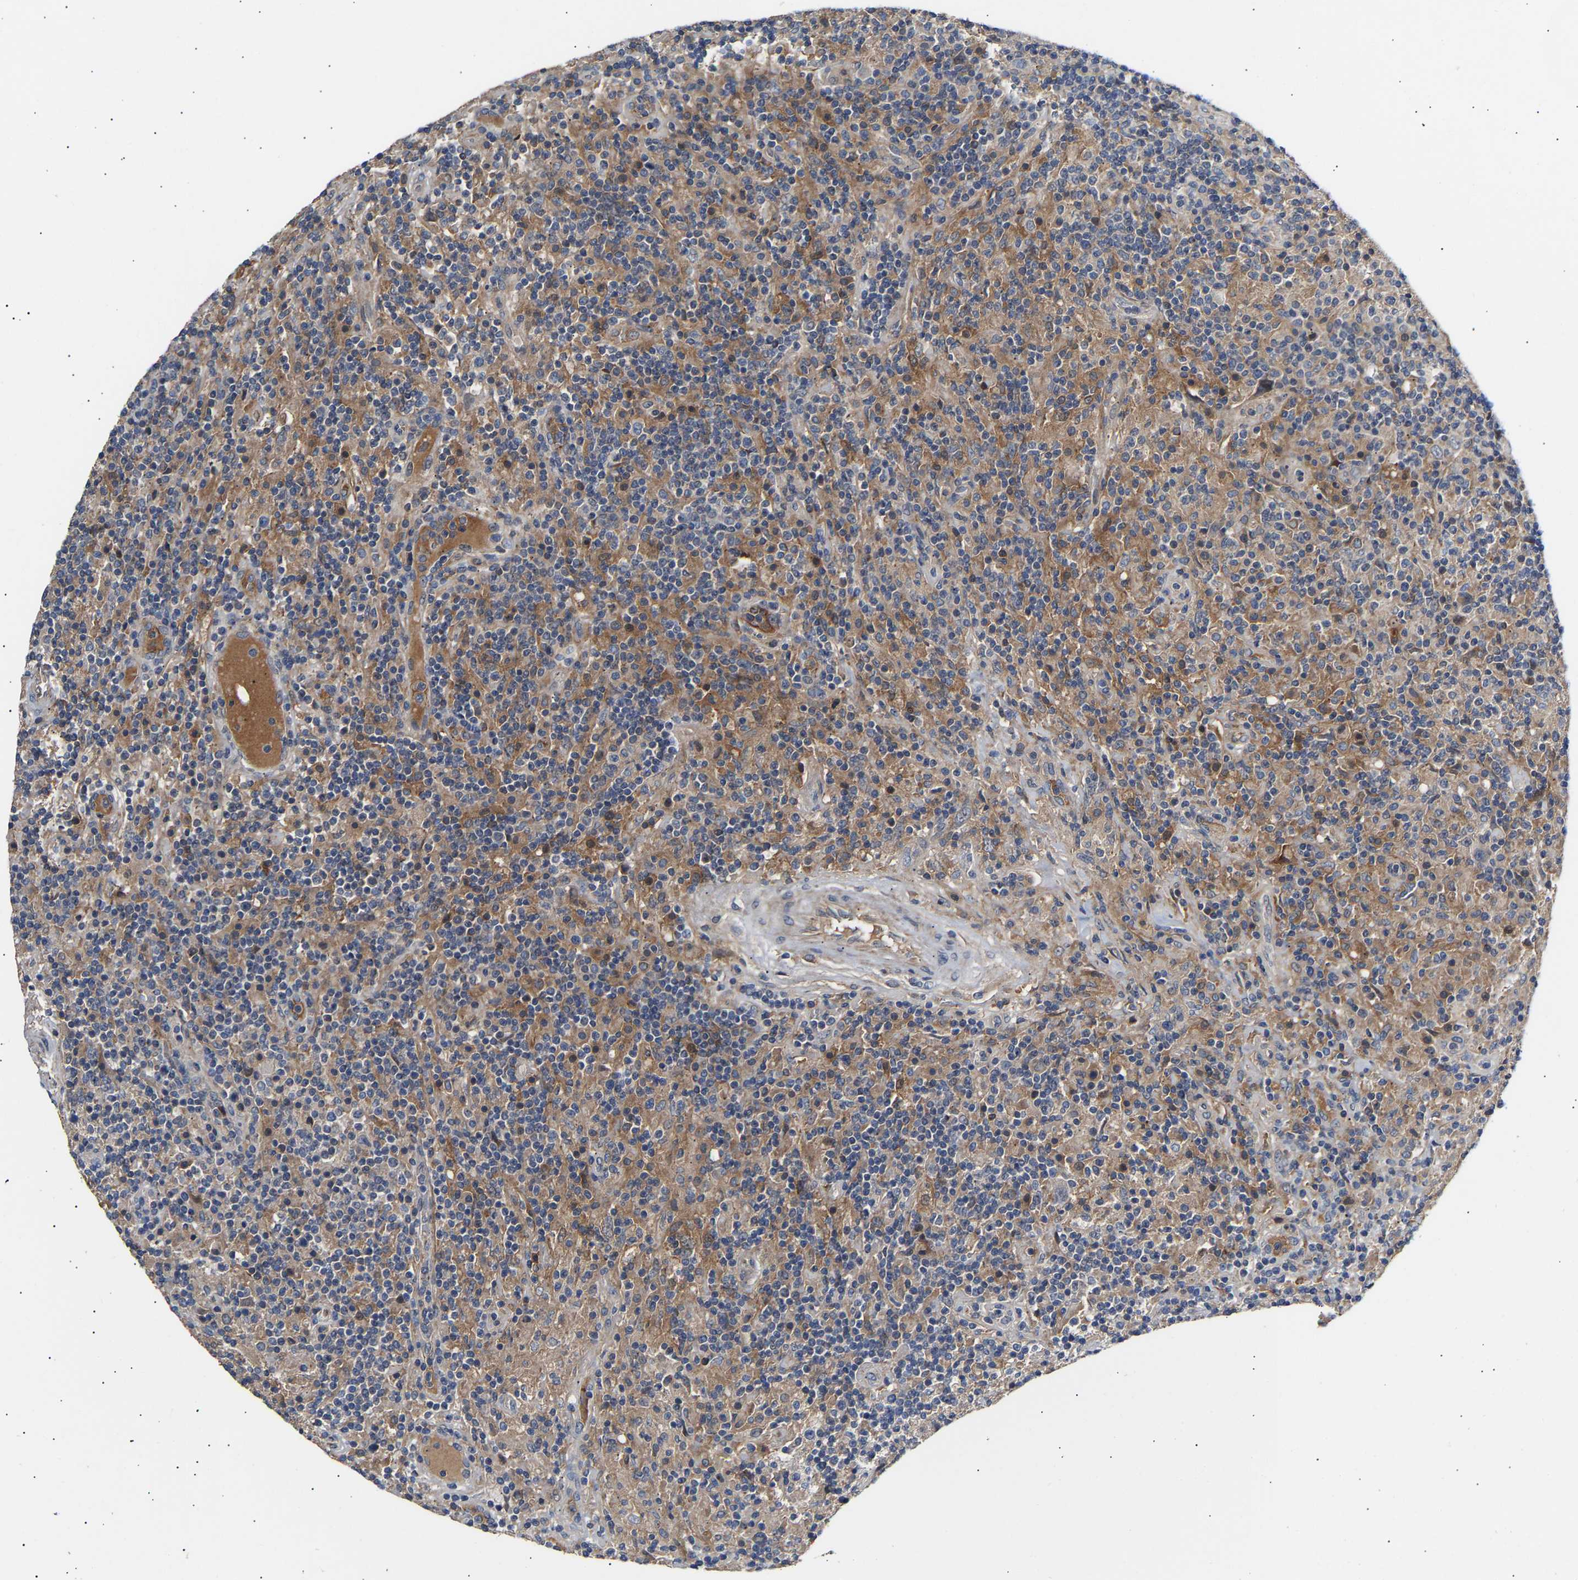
{"staining": {"intensity": "negative", "quantity": "none", "location": "none"}, "tissue": "lymphoma", "cell_type": "Tumor cells", "image_type": "cancer", "snomed": [{"axis": "morphology", "description": "Hodgkin's disease, NOS"}, {"axis": "topography", "description": "Lymph node"}], "caption": "There is no significant staining in tumor cells of Hodgkin's disease.", "gene": "KASH5", "patient": {"sex": "male", "age": 70}}